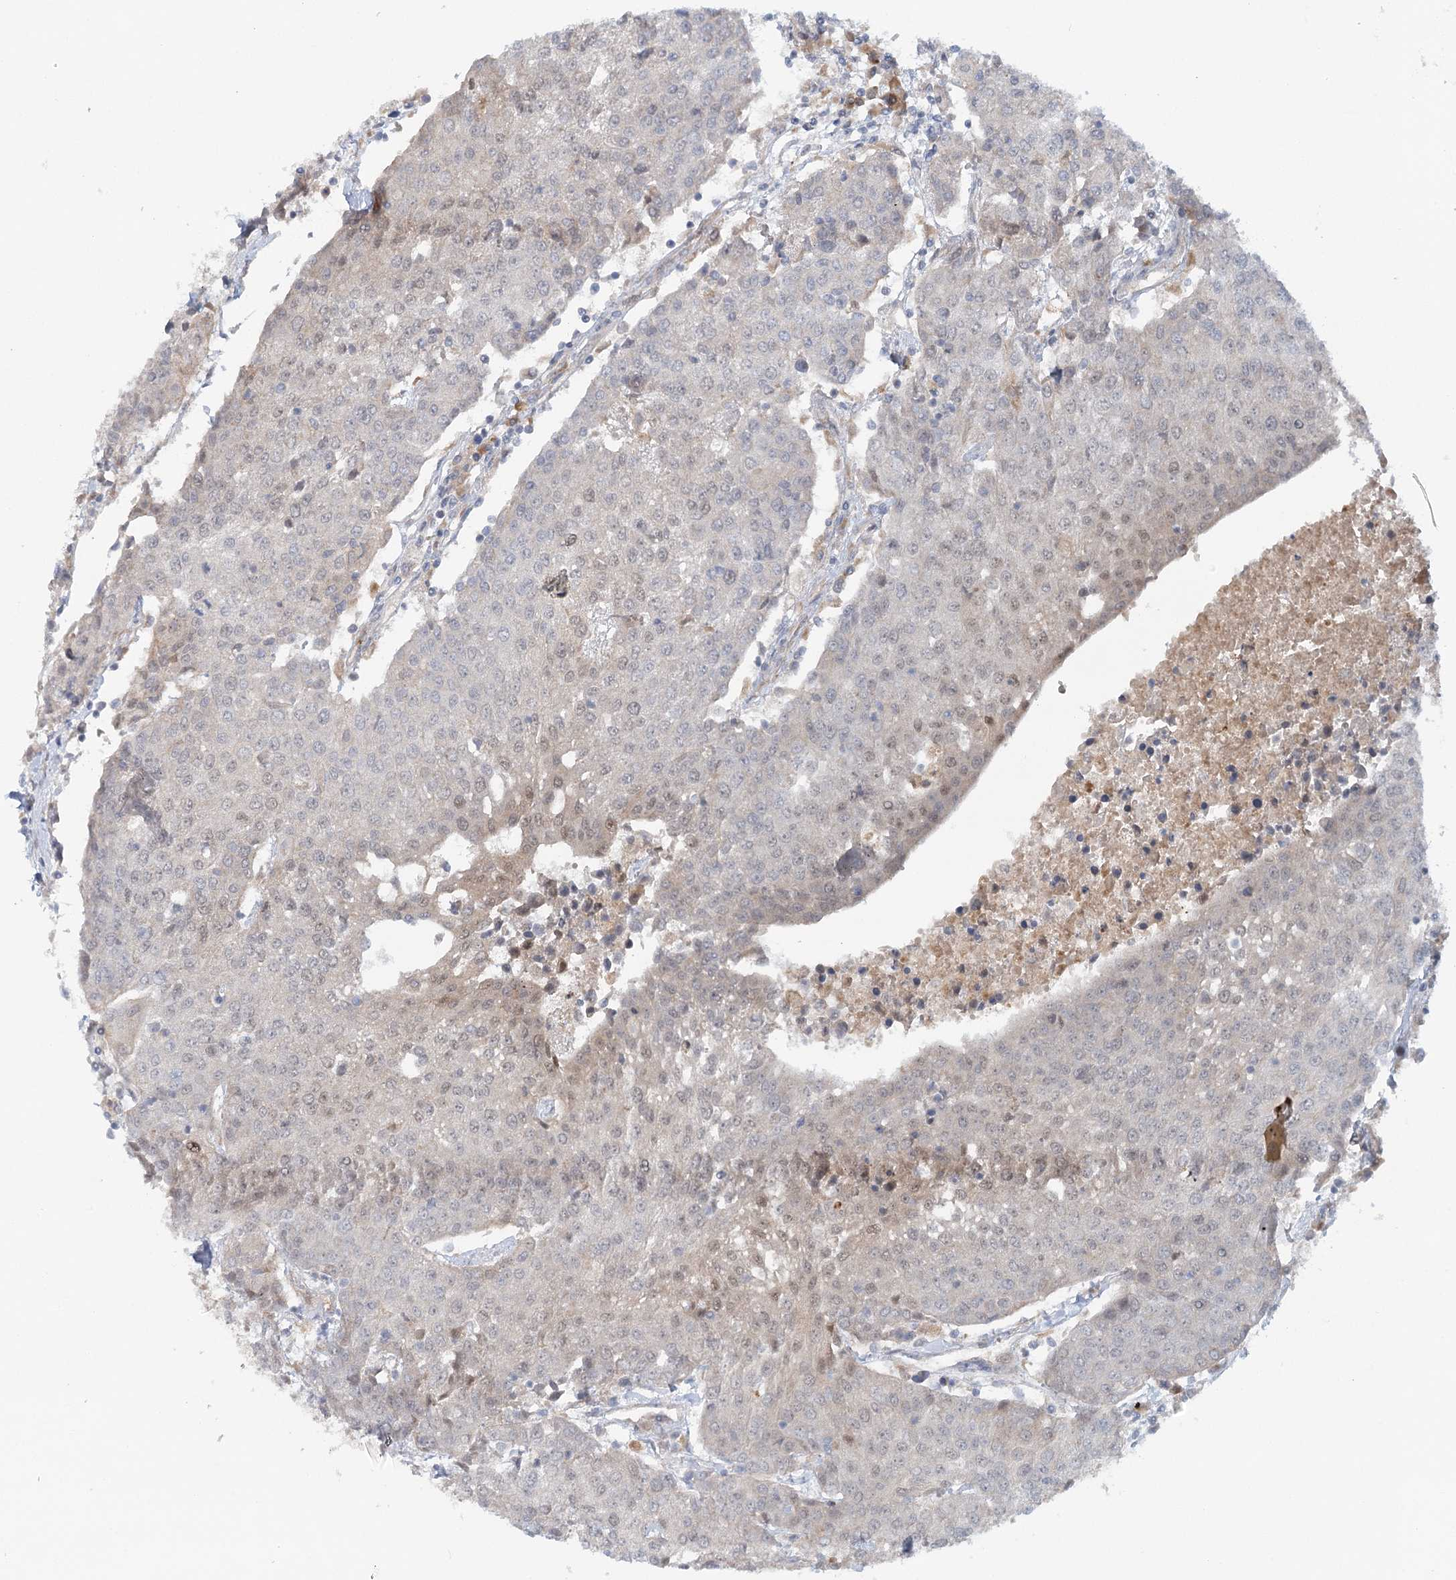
{"staining": {"intensity": "weak", "quantity": "<25%", "location": "nuclear"}, "tissue": "urothelial cancer", "cell_type": "Tumor cells", "image_type": "cancer", "snomed": [{"axis": "morphology", "description": "Urothelial carcinoma, High grade"}, {"axis": "topography", "description": "Urinary bladder"}], "caption": "High-grade urothelial carcinoma stained for a protein using immunohistochemistry exhibits no positivity tumor cells.", "gene": "GBE1", "patient": {"sex": "female", "age": 85}}